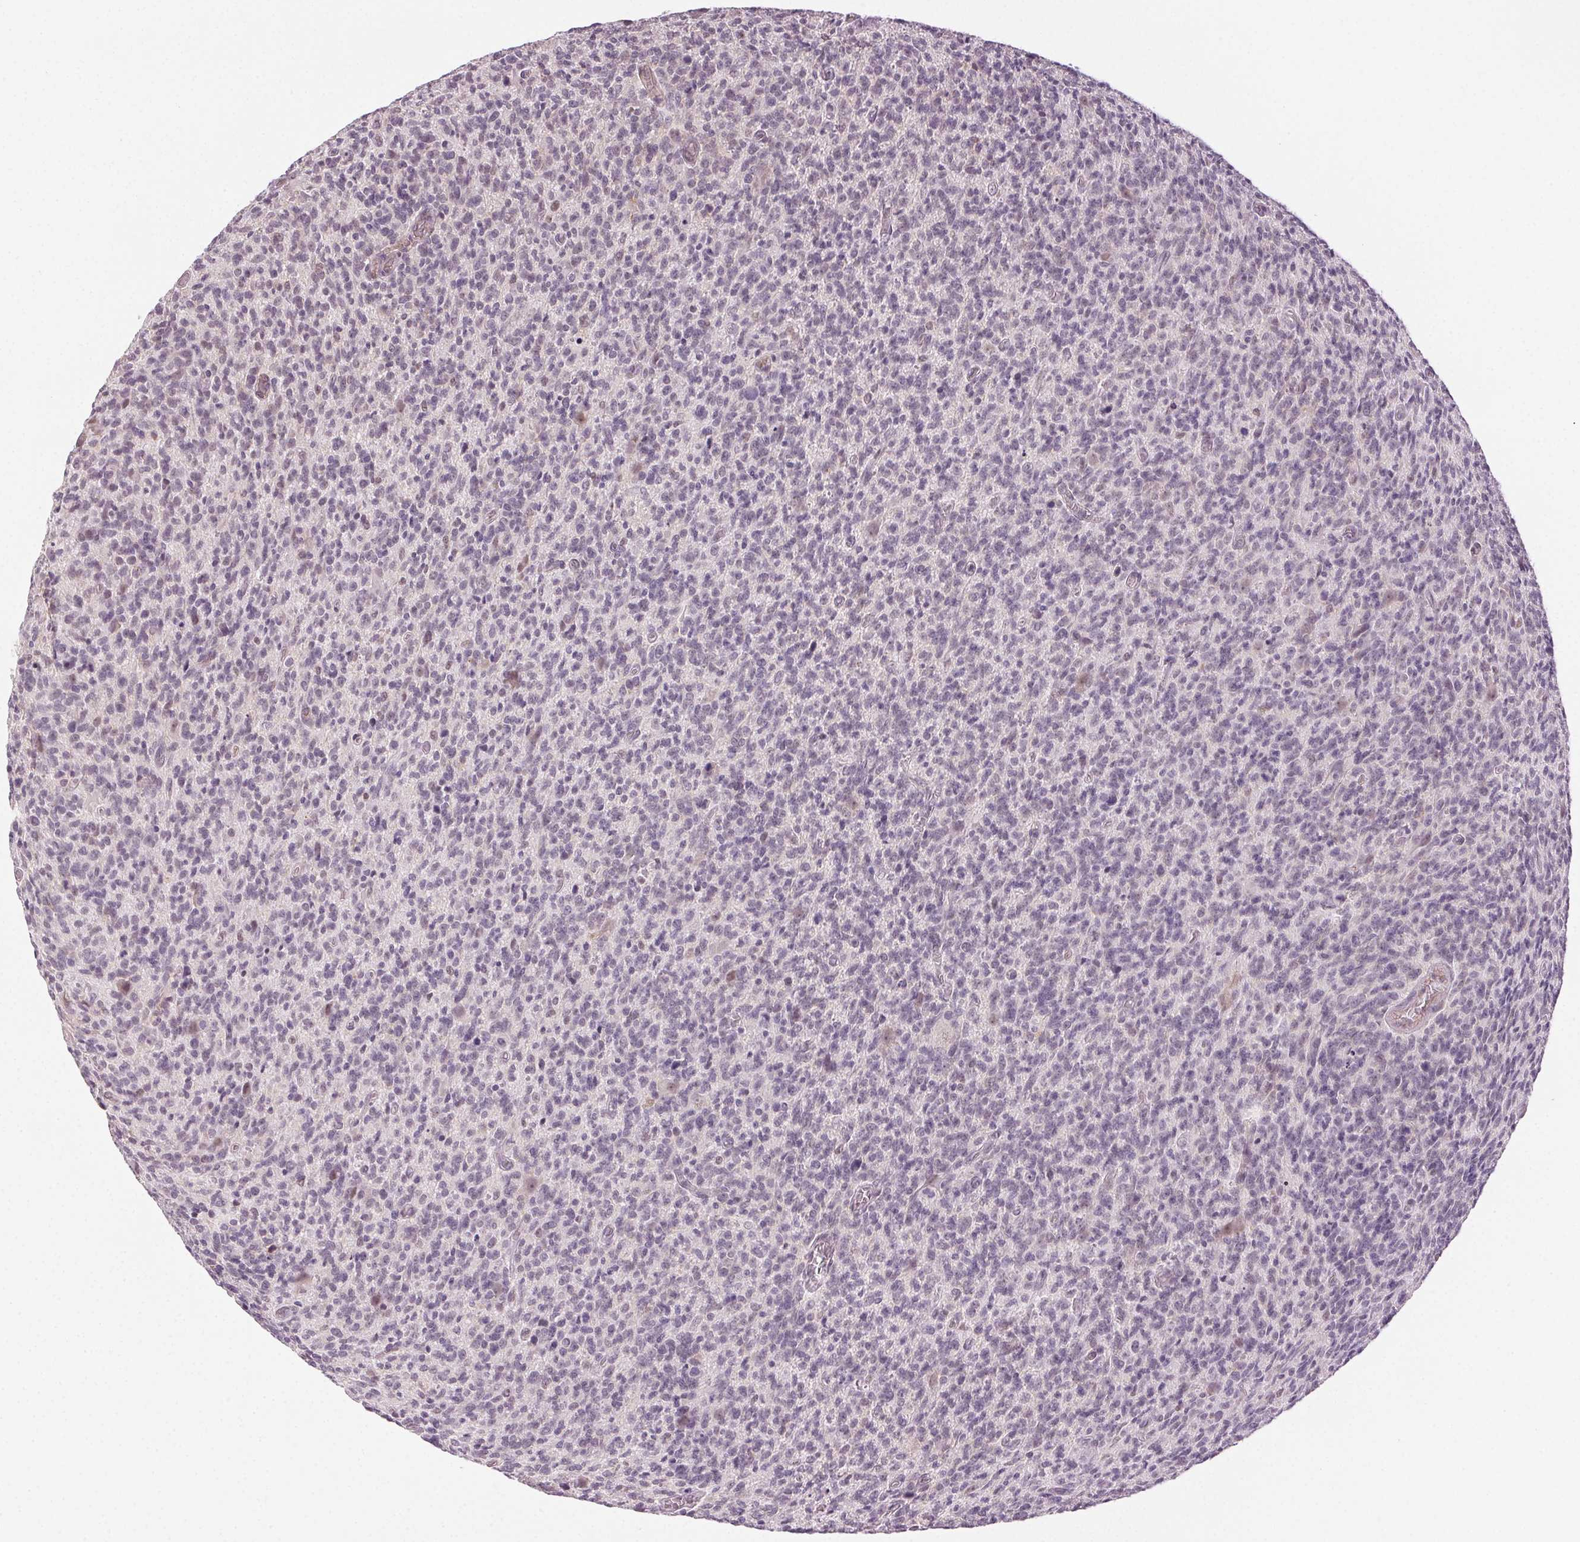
{"staining": {"intensity": "negative", "quantity": "none", "location": "none"}, "tissue": "glioma", "cell_type": "Tumor cells", "image_type": "cancer", "snomed": [{"axis": "morphology", "description": "Glioma, malignant, High grade"}, {"axis": "topography", "description": "Brain"}], "caption": "Micrograph shows no significant protein staining in tumor cells of high-grade glioma (malignant).", "gene": "AIF1L", "patient": {"sex": "male", "age": 76}}